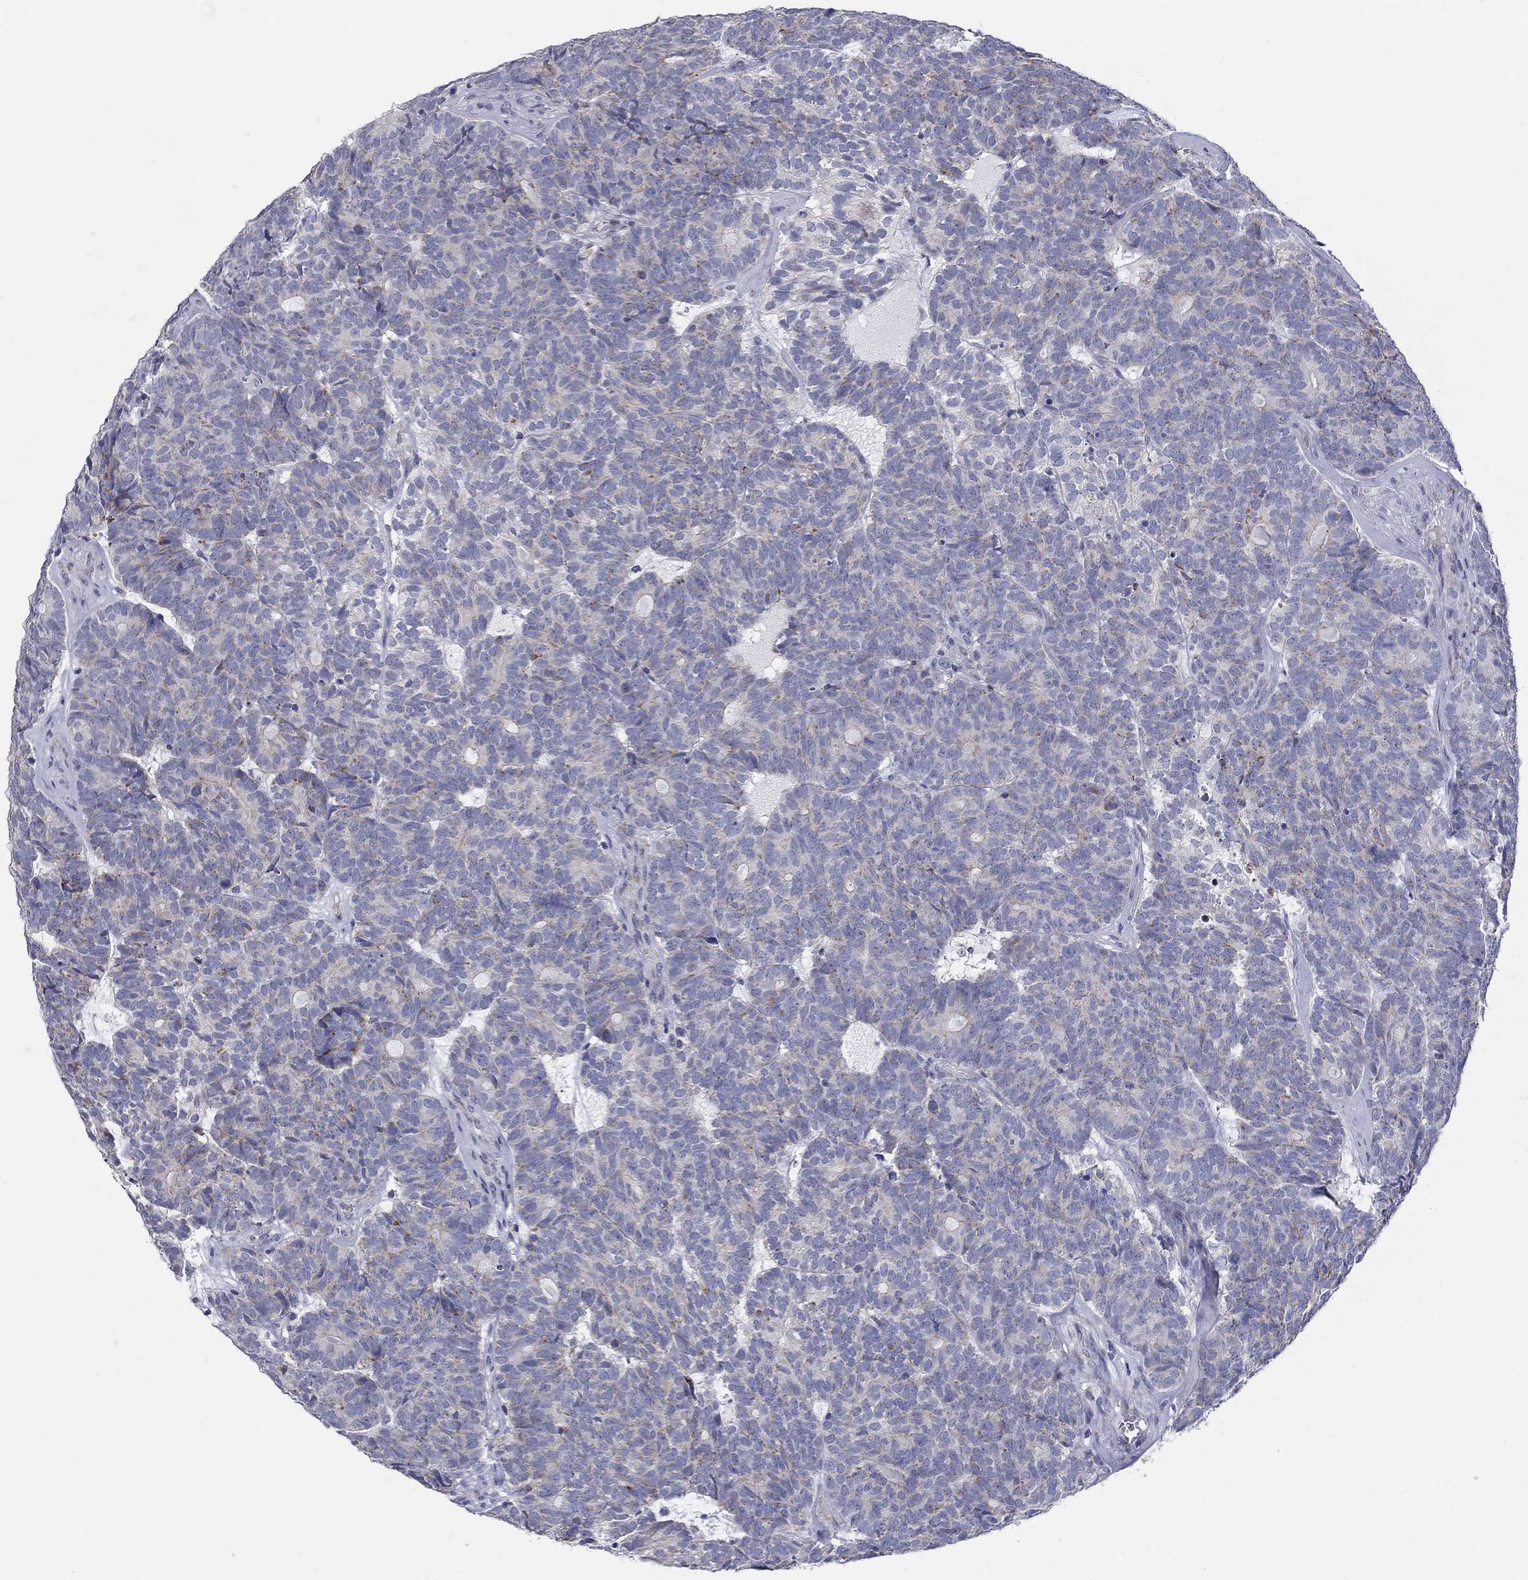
{"staining": {"intensity": "strong", "quantity": "<25%", "location": "cytoplasmic/membranous"}, "tissue": "head and neck cancer", "cell_type": "Tumor cells", "image_type": "cancer", "snomed": [{"axis": "morphology", "description": "Adenocarcinoma, NOS"}, {"axis": "topography", "description": "Head-Neck"}], "caption": "Head and neck cancer (adenocarcinoma) stained with a brown dye demonstrates strong cytoplasmic/membranous positive staining in approximately <25% of tumor cells.", "gene": "HMX2", "patient": {"sex": "female", "age": 81}}